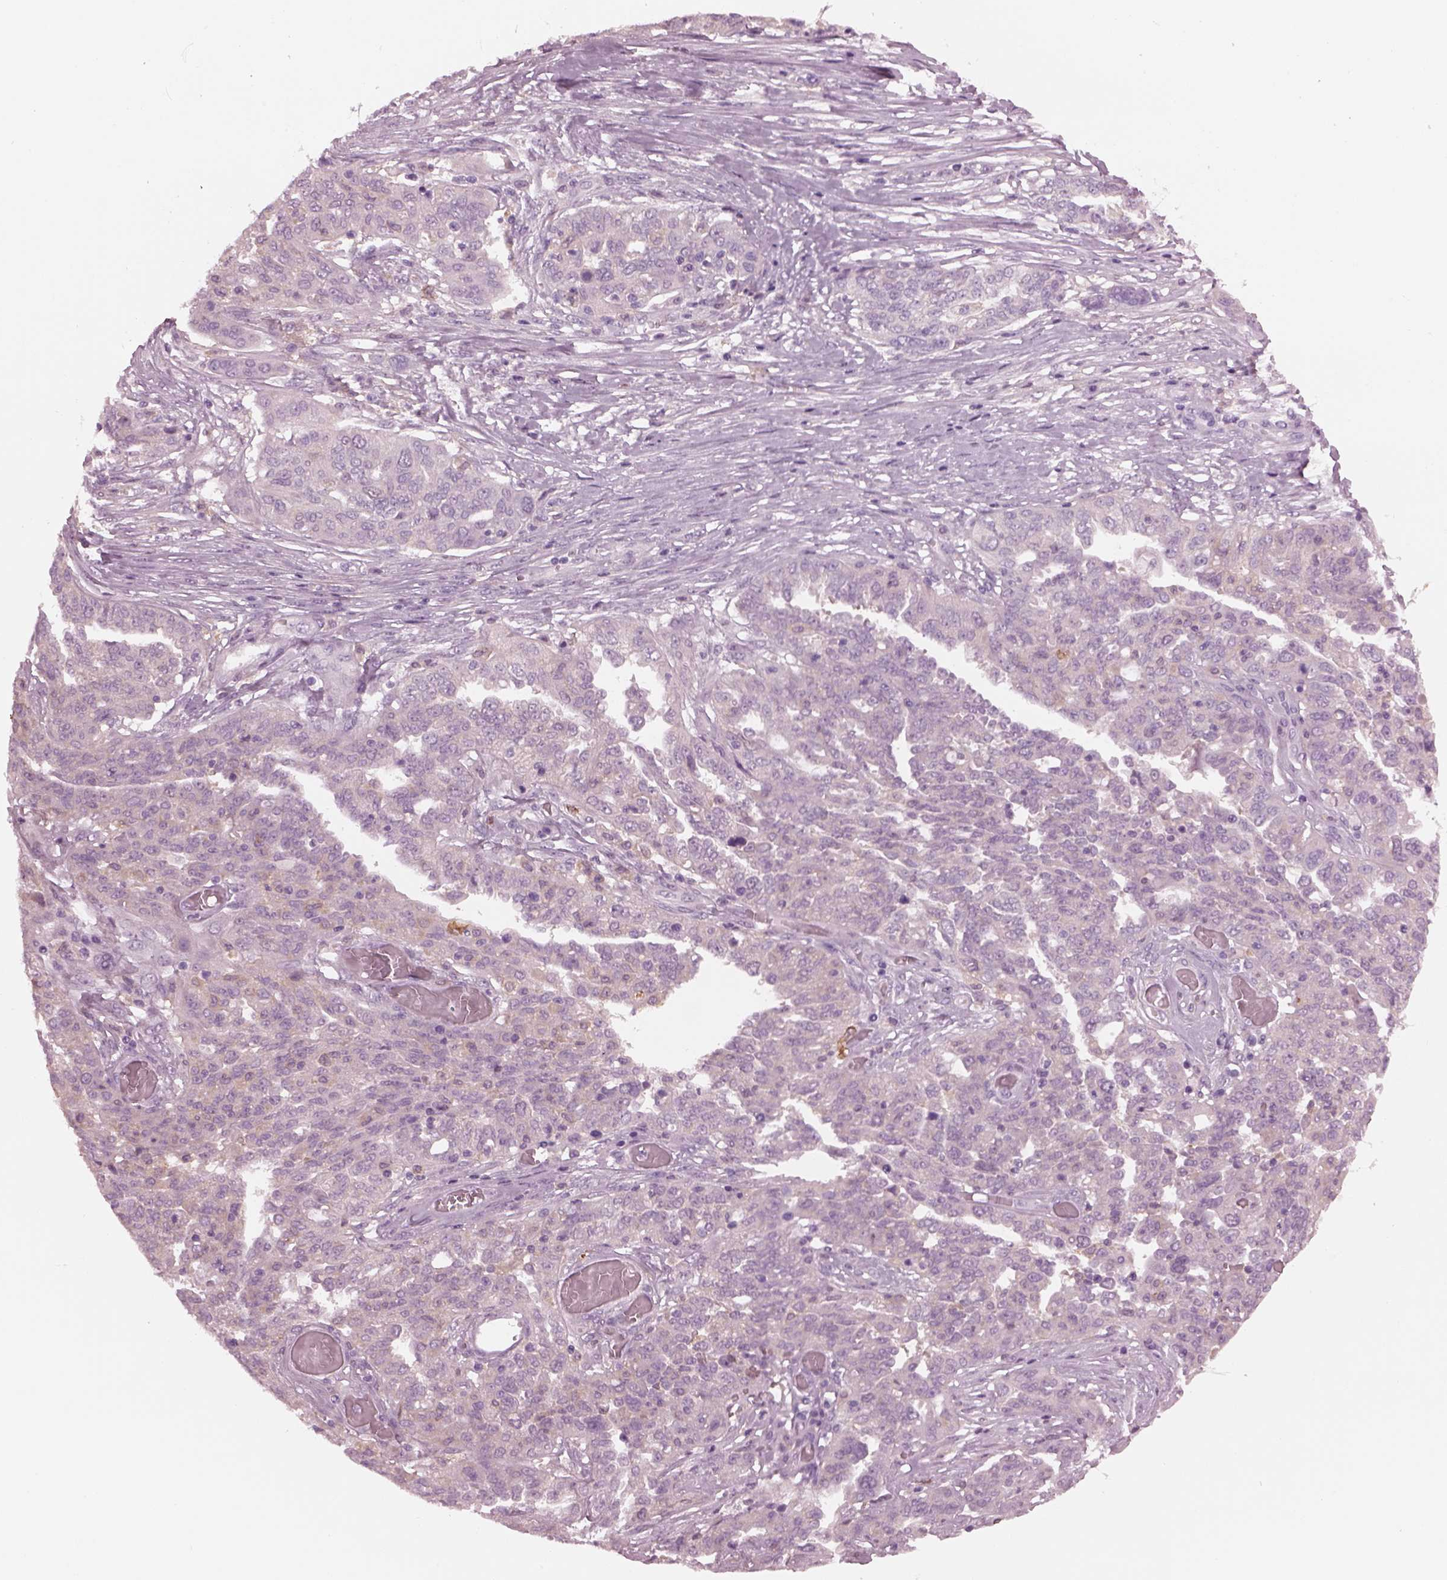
{"staining": {"intensity": "negative", "quantity": "none", "location": "none"}, "tissue": "ovarian cancer", "cell_type": "Tumor cells", "image_type": "cancer", "snomed": [{"axis": "morphology", "description": "Cystadenocarcinoma, serous, NOS"}, {"axis": "topography", "description": "Ovary"}], "caption": "This image is of ovarian cancer stained with immunohistochemistry (IHC) to label a protein in brown with the nuclei are counter-stained blue. There is no expression in tumor cells. (Brightfield microscopy of DAB (3,3'-diaminobenzidine) immunohistochemistry (IHC) at high magnification).", "gene": "SHTN1", "patient": {"sex": "female", "age": 67}}